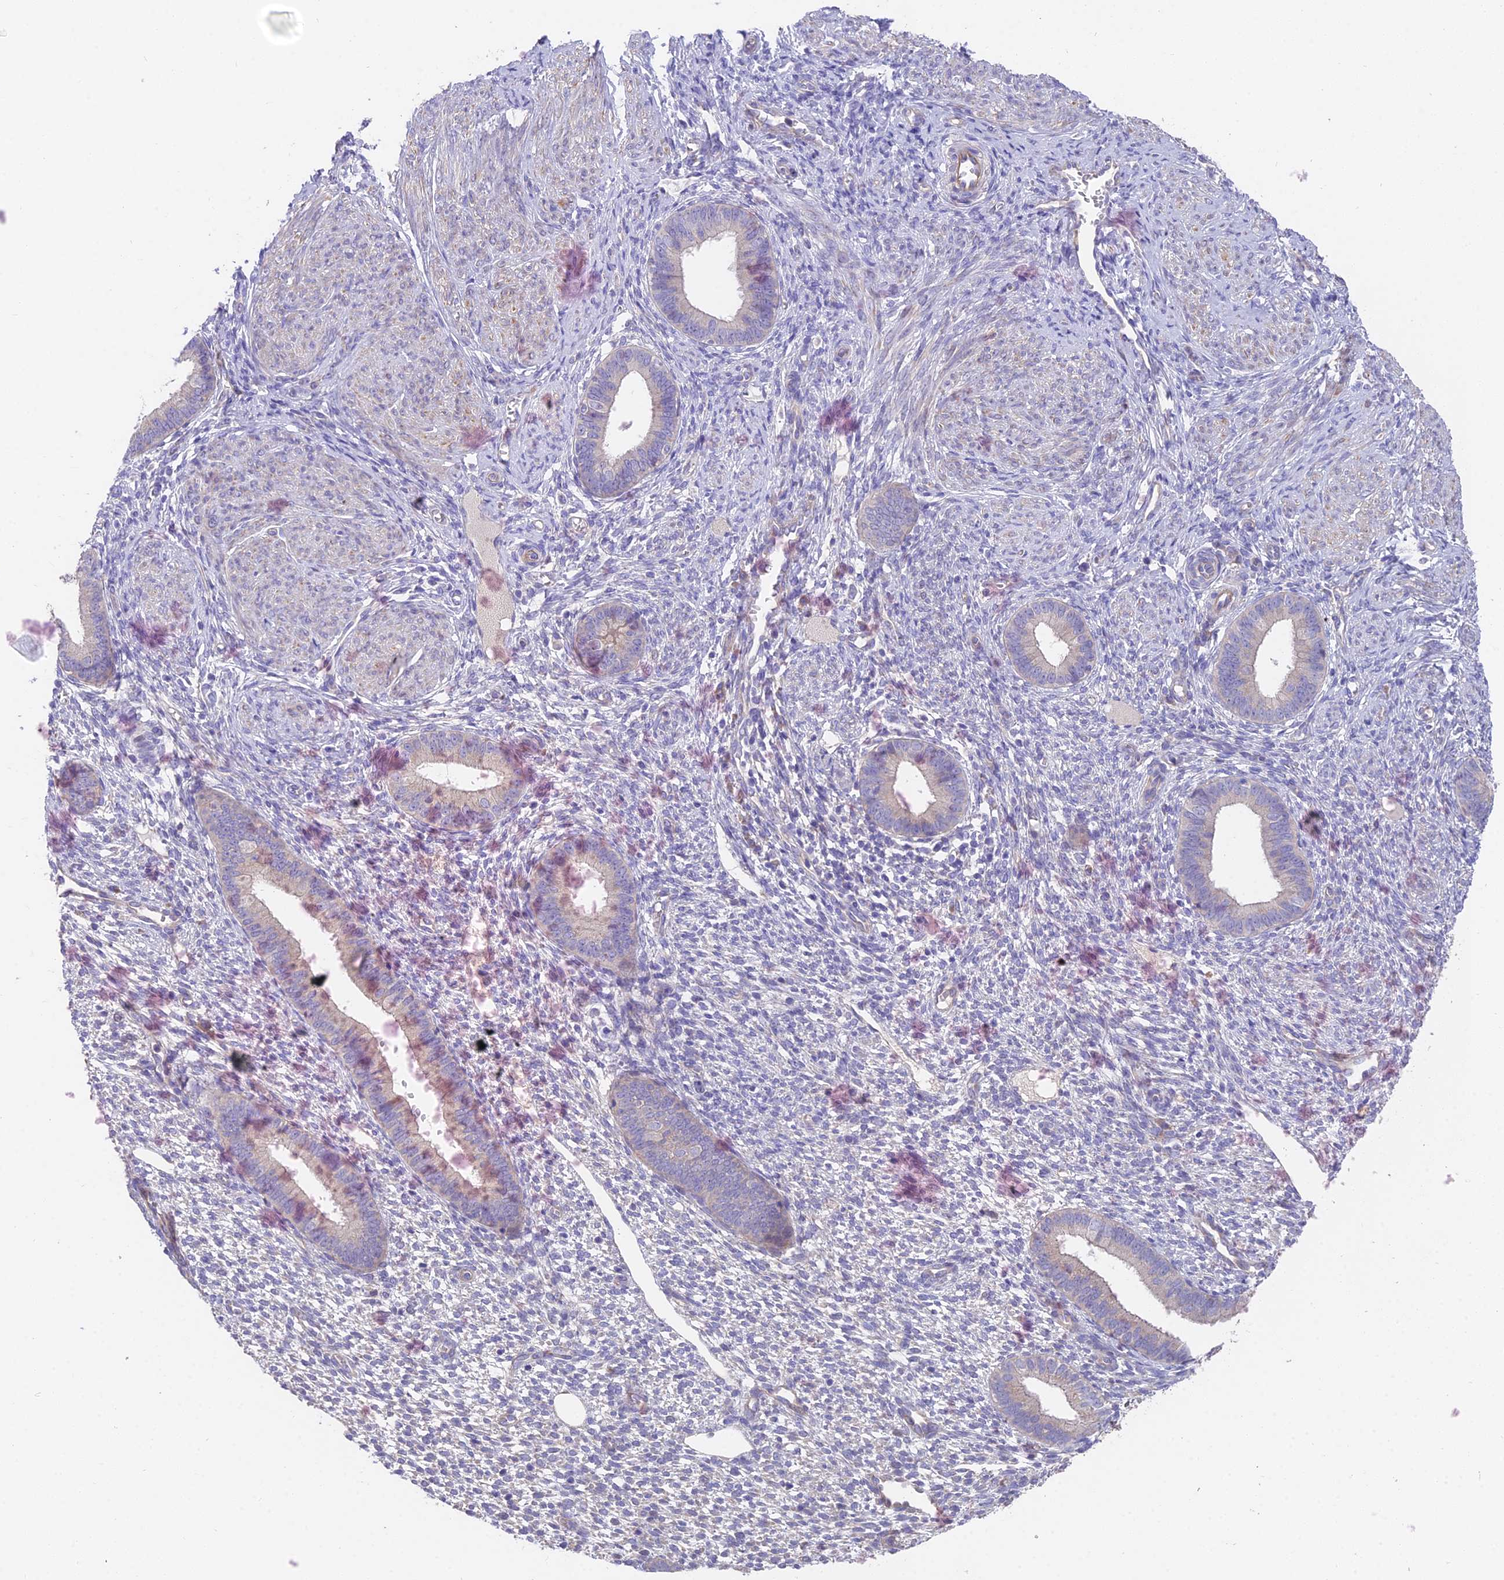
{"staining": {"intensity": "negative", "quantity": "none", "location": "none"}, "tissue": "endometrium", "cell_type": "Cells in endometrial stroma", "image_type": "normal", "snomed": [{"axis": "morphology", "description": "Normal tissue, NOS"}, {"axis": "topography", "description": "Endometrium"}], "caption": "The micrograph shows no staining of cells in endometrial stroma in unremarkable endometrium.", "gene": "FAM168B", "patient": {"sex": "female", "age": 46}}